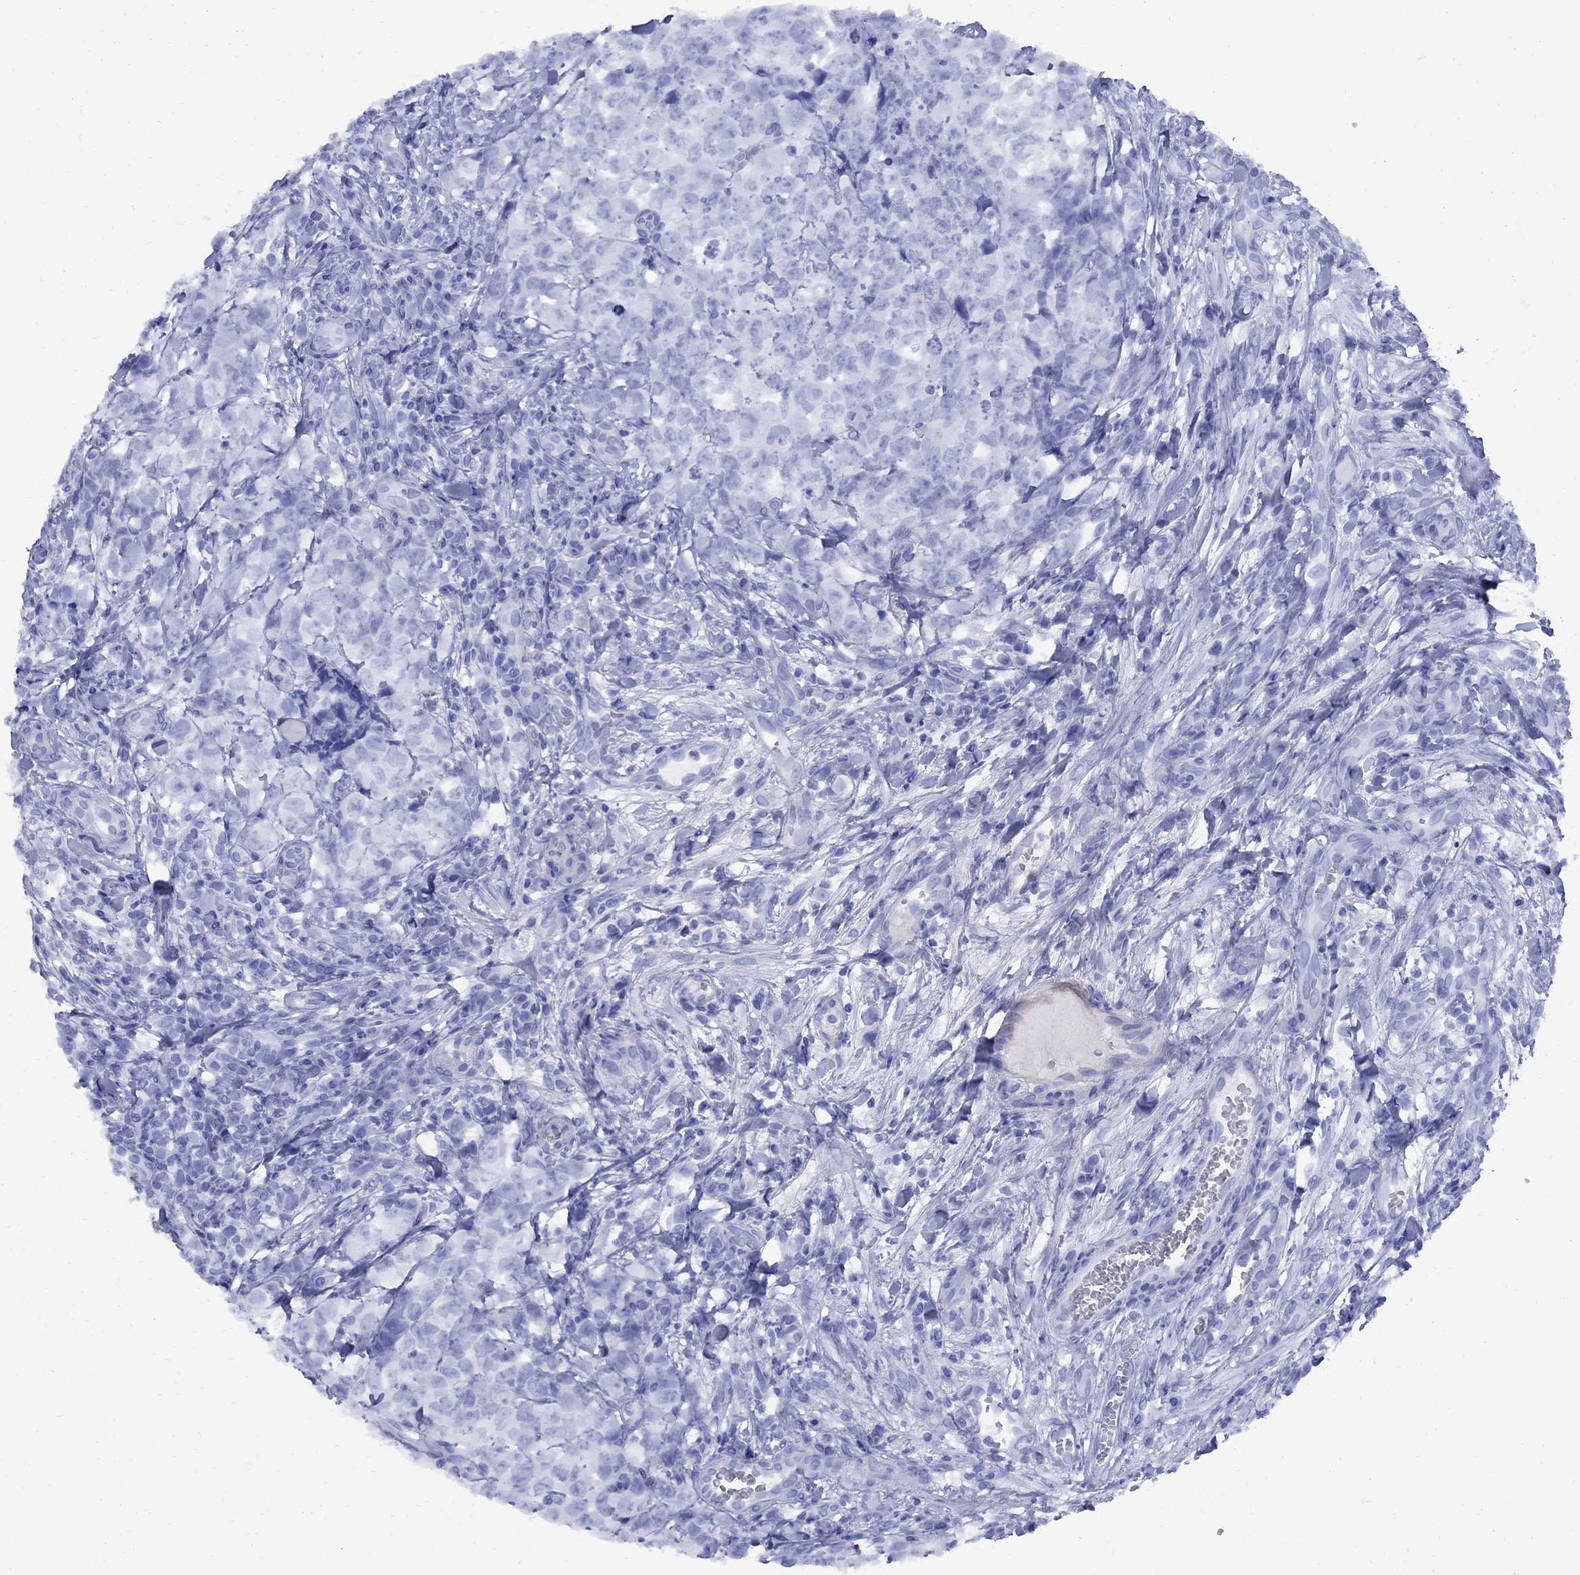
{"staining": {"intensity": "negative", "quantity": "none", "location": "none"}, "tissue": "testis cancer", "cell_type": "Tumor cells", "image_type": "cancer", "snomed": [{"axis": "morphology", "description": "Carcinoma, Embryonal, NOS"}, {"axis": "topography", "description": "Testis"}], "caption": "Immunohistochemical staining of human testis embryonal carcinoma shows no significant staining in tumor cells.", "gene": "SMCP", "patient": {"sex": "male", "age": 23}}